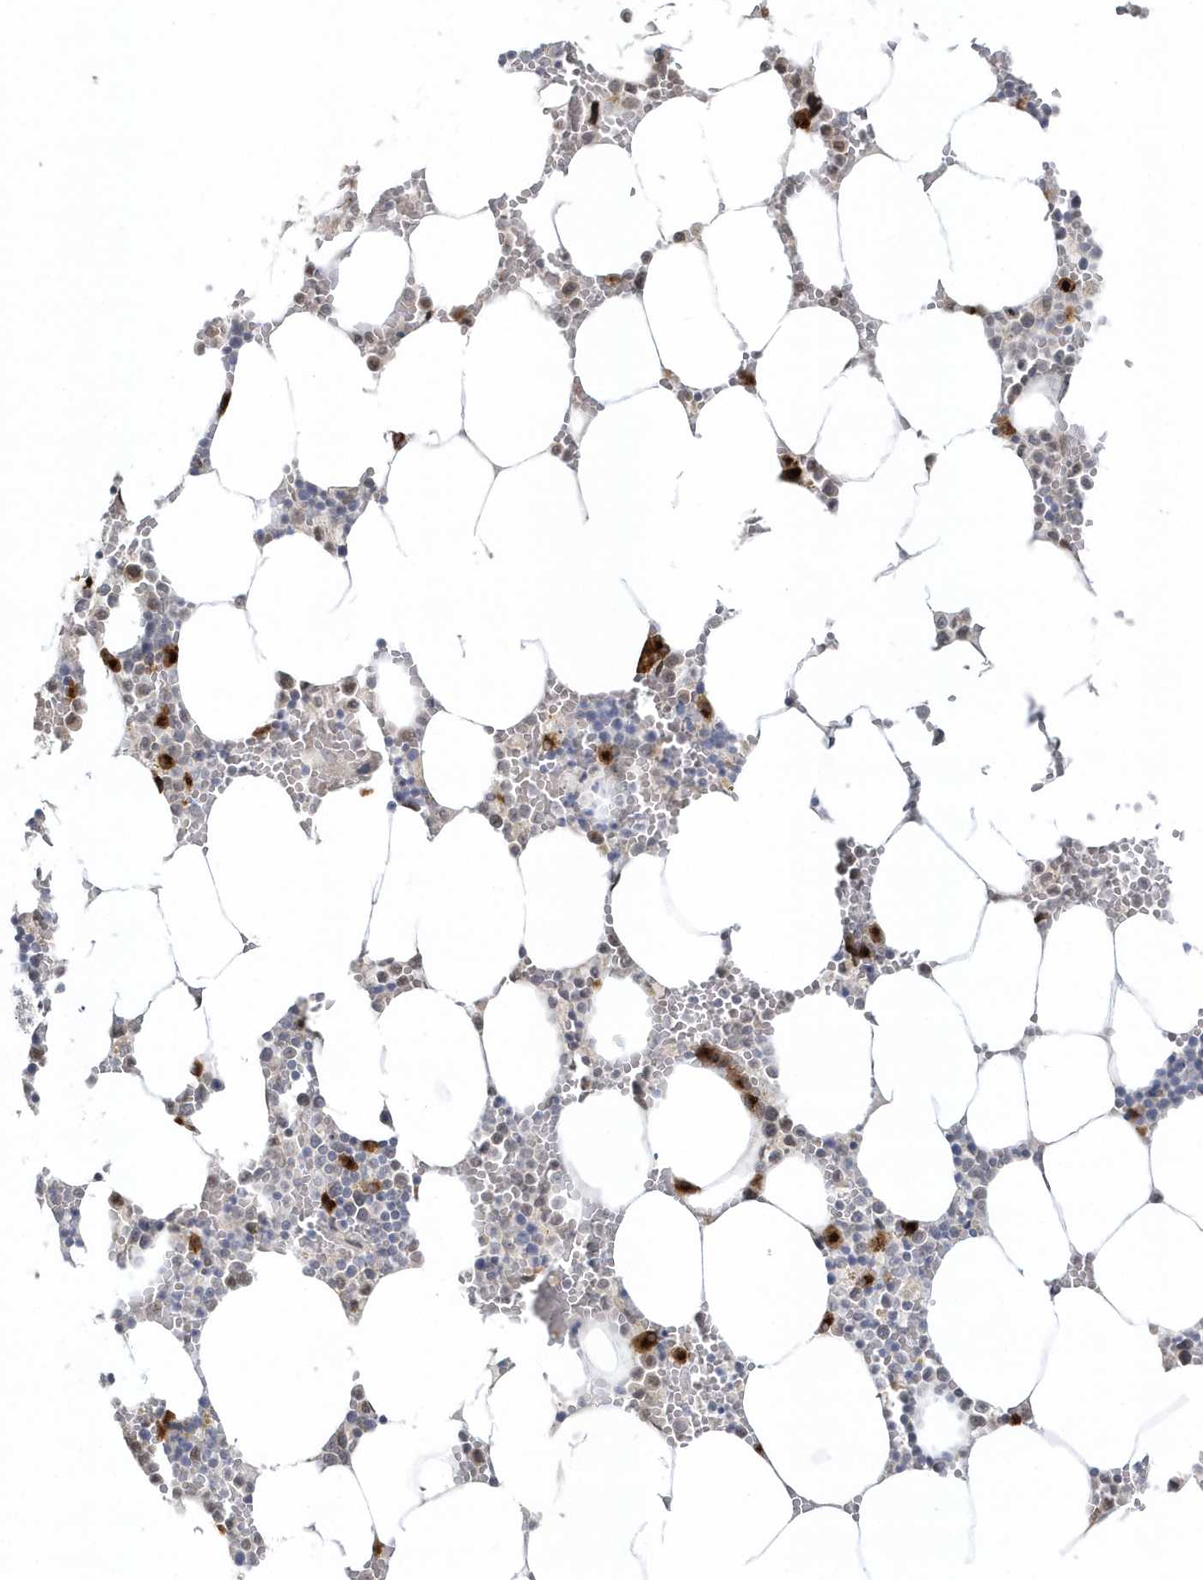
{"staining": {"intensity": "strong", "quantity": "<25%", "location": "cytoplasmic/membranous"}, "tissue": "bone marrow", "cell_type": "Hematopoietic cells", "image_type": "normal", "snomed": [{"axis": "morphology", "description": "Normal tissue, NOS"}, {"axis": "topography", "description": "Bone marrow"}], "caption": "Immunohistochemistry (IHC) histopathology image of unremarkable bone marrow stained for a protein (brown), which exhibits medium levels of strong cytoplasmic/membranous expression in about <25% of hematopoietic cells.", "gene": "DHFR", "patient": {"sex": "male", "age": 70}}